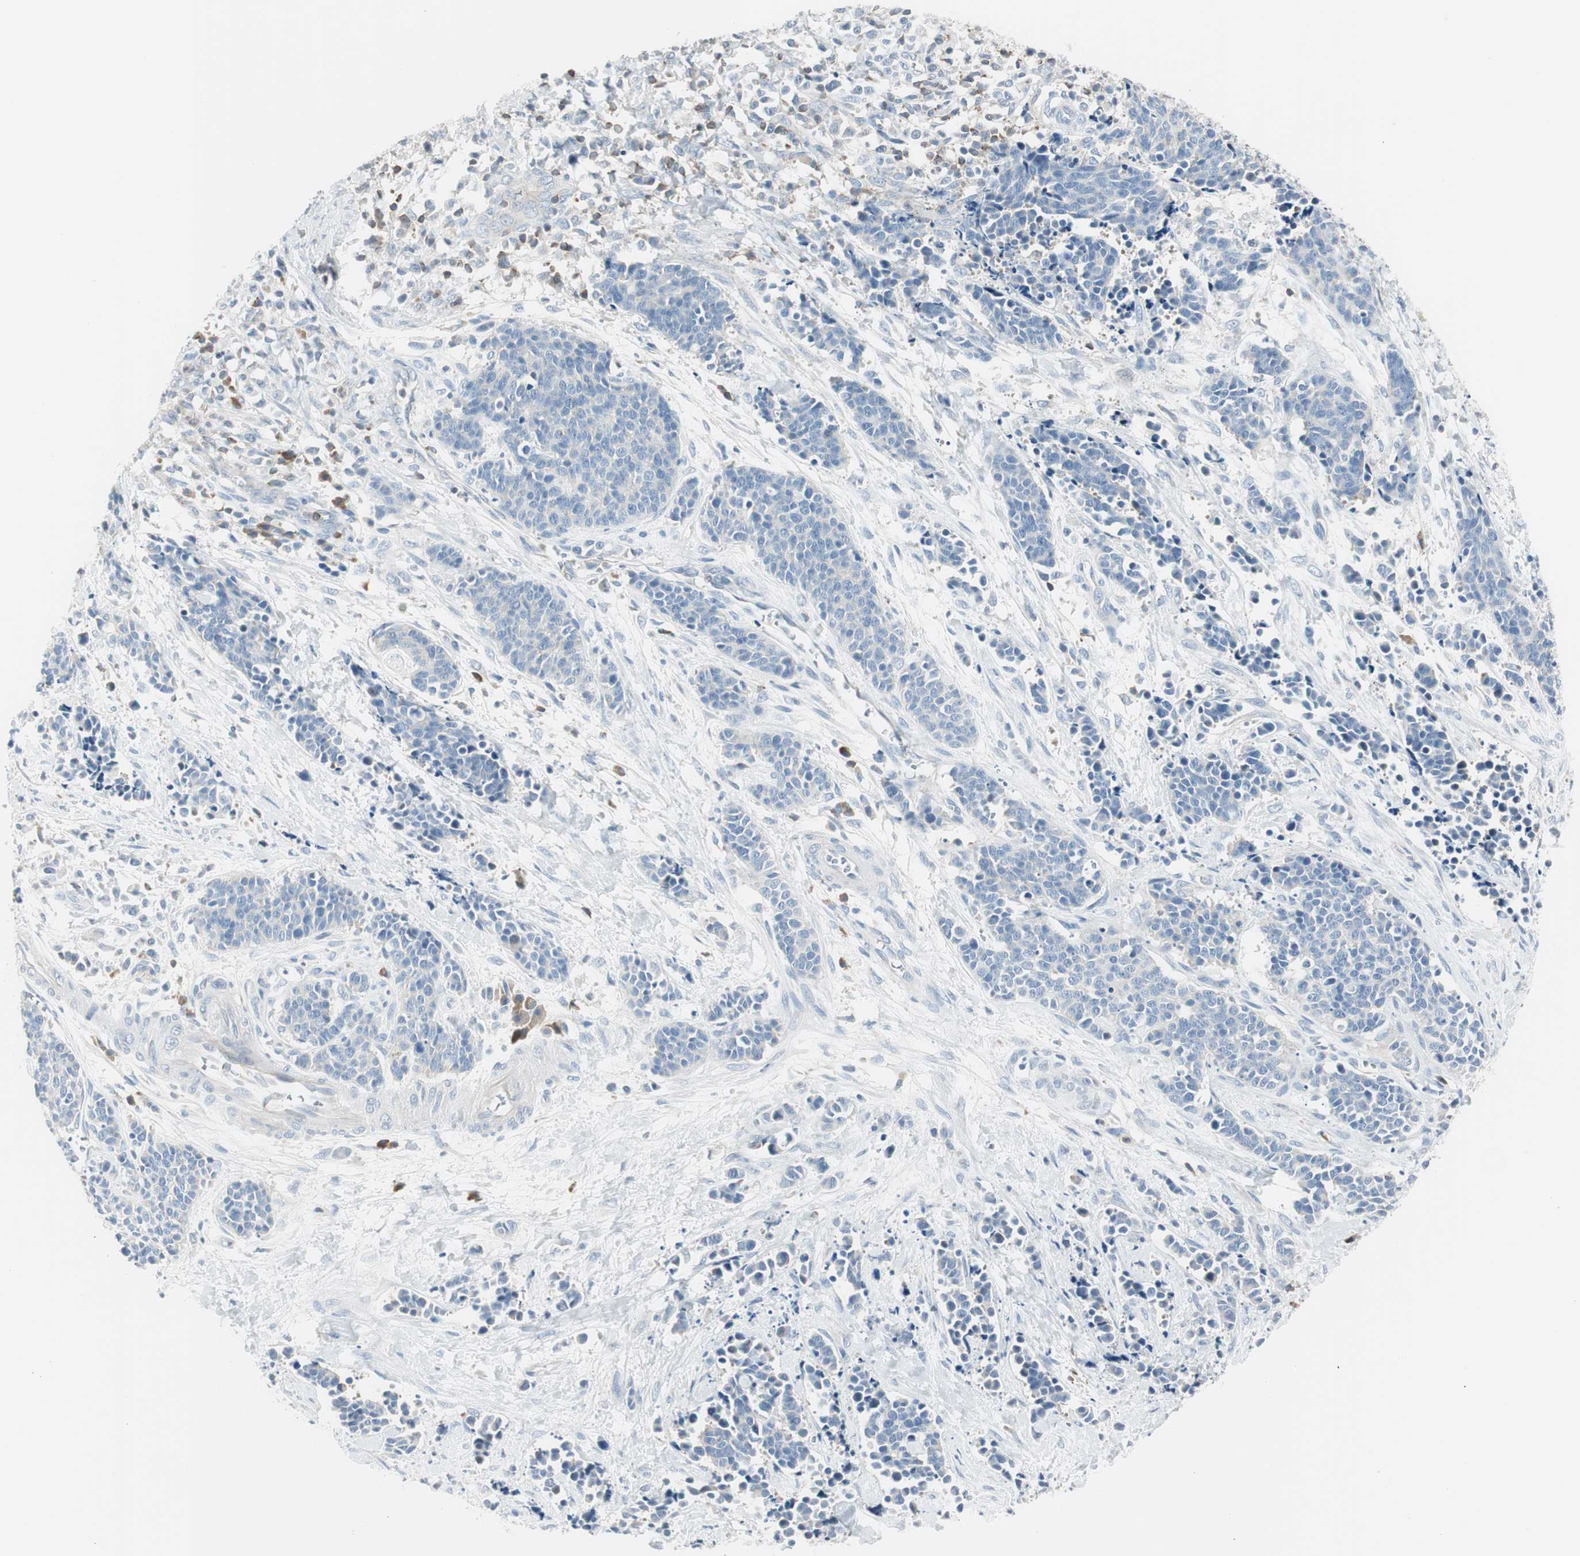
{"staining": {"intensity": "negative", "quantity": "none", "location": "none"}, "tissue": "cervical cancer", "cell_type": "Tumor cells", "image_type": "cancer", "snomed": [{"axis": "morphology", "description": "Squamous cell carcinoma, NOS"}, {"axis": "topography", "description": "Cervix"}], "caption": "This is an immunohistochemistry (IHC) photomicrograph of human cervical cancer. There is no positivity in tumor cells.", "gene": "SLC9A3R1", "patient": {"sex": "female", "age": 35}}